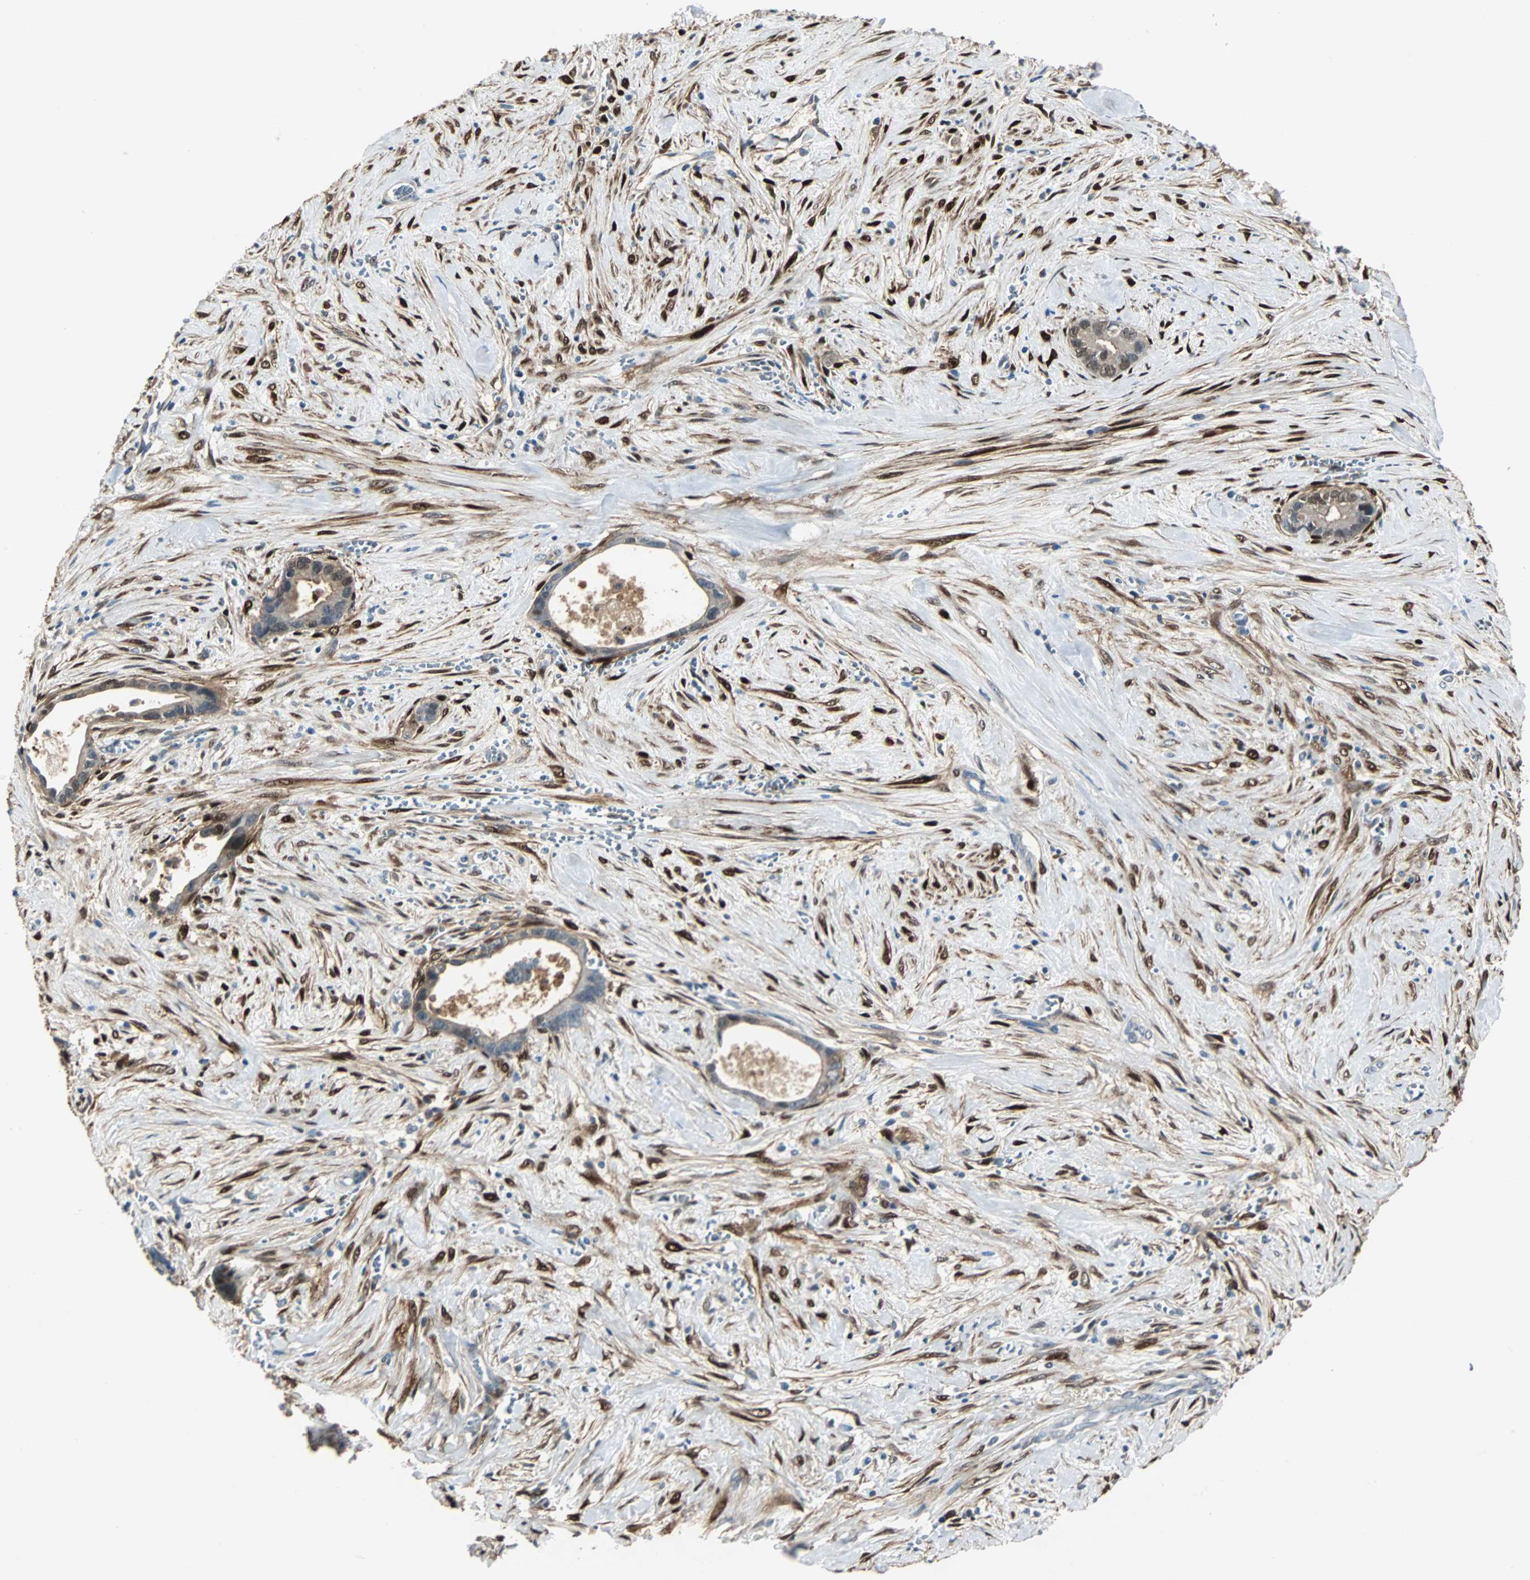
{"staining": {"intensity": "moderate", "quantity": "<25%", "location": "cytoplasmic/membranous,nuclear"}, "tissue": "liver cancer", "cell_type": "Tumor cells", "image_type": "cancer", "snomed": [{"axis": "morphology", "description": "Cholangiocarcinoma"}, {"axis": "topography", "description": "Liver"}], "caption": "Cholangiocarcinoma (liver) stained with a brown dye exhibits moderate cytoplasmic/membranous and nuclear positive staining in about <25% of tumor cells.", "gene": "FHL2", "patient": {"sex": "female", "age": 55}}